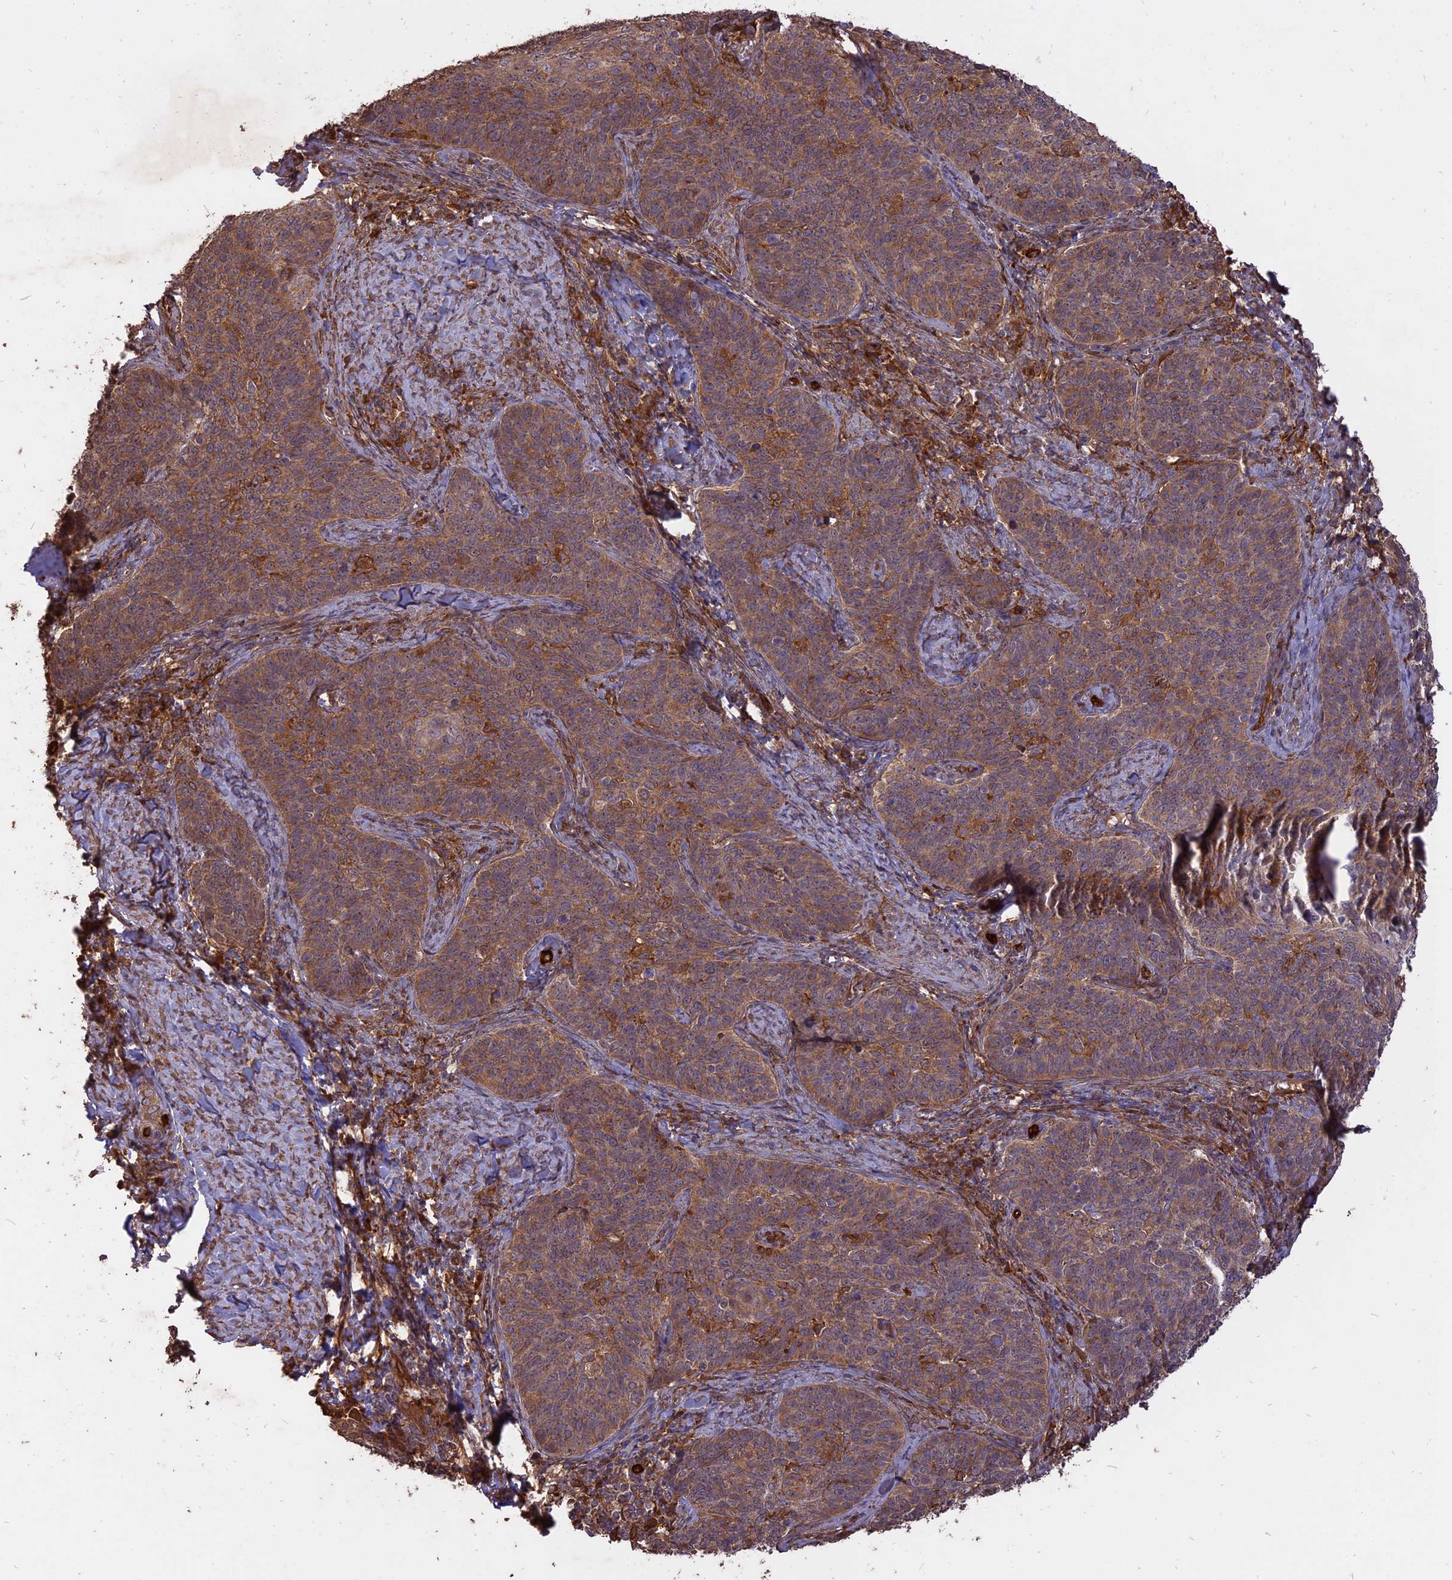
{"staining": {"intensity": "strong", "quantity": ">75%", "location": "cytoplasmic/membranous"}, "tissue": "cervical cancer", "cell_type": "Tumor cells", "image_type": "cancer", "snomed": [{"axis": "morphology", "description": "Normal tissue, NOS"}, {"axis": "morphology", "description": "Squamous cell carcinoma, NOS"}, {"axis": "topography", "description": "Cervix"}], "caption": "The immunohistochemical stain shows strong cytoplasmic/membranous expression in tumor cells of squamous cell carcinoma (cervical) tissue.", "gene": "SAC3D1", "patient": {"sex": "female", "age": 39}}